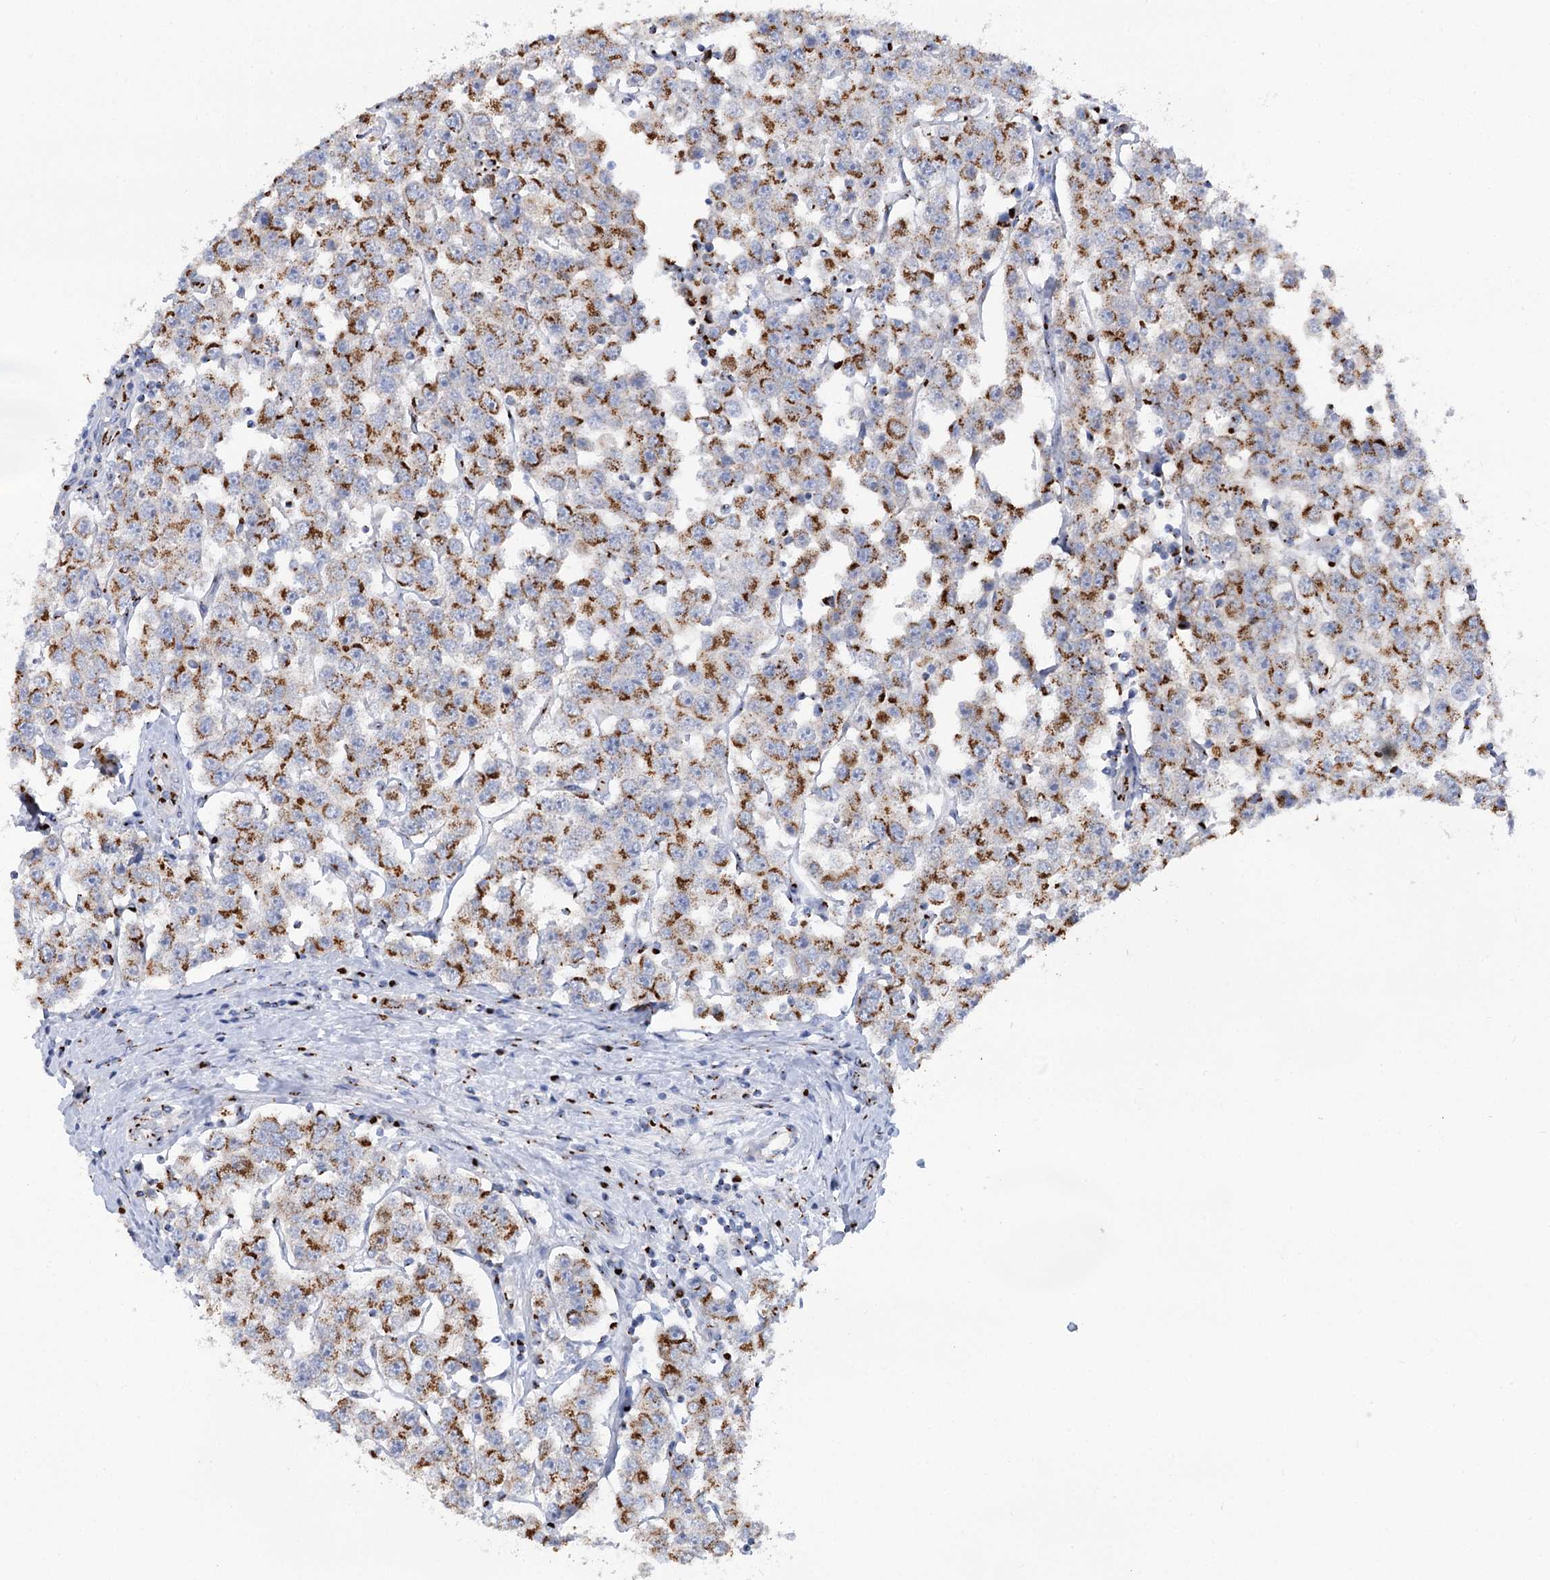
{"staining": {"intensity": "strong", "quantity": ">75%", "location": "cytoplasmic/membranous"}, "tissue": "testis cancer", "cell_type": "Tumor cells", "image_type": "cancer", "snomed": [{"axis": "morphology", "description": "Seminoma, NOS"}, {"axis": "topography", "description": "Testis"}], "caption": "Immunohistochemistry (DAB) staining of human testis seminoma displays strong cytoplasmic/membranous protein expression in about >75% of tumor cells.", "gene": "TMEM165", "patient": {"sex": "male", "age": 28}}